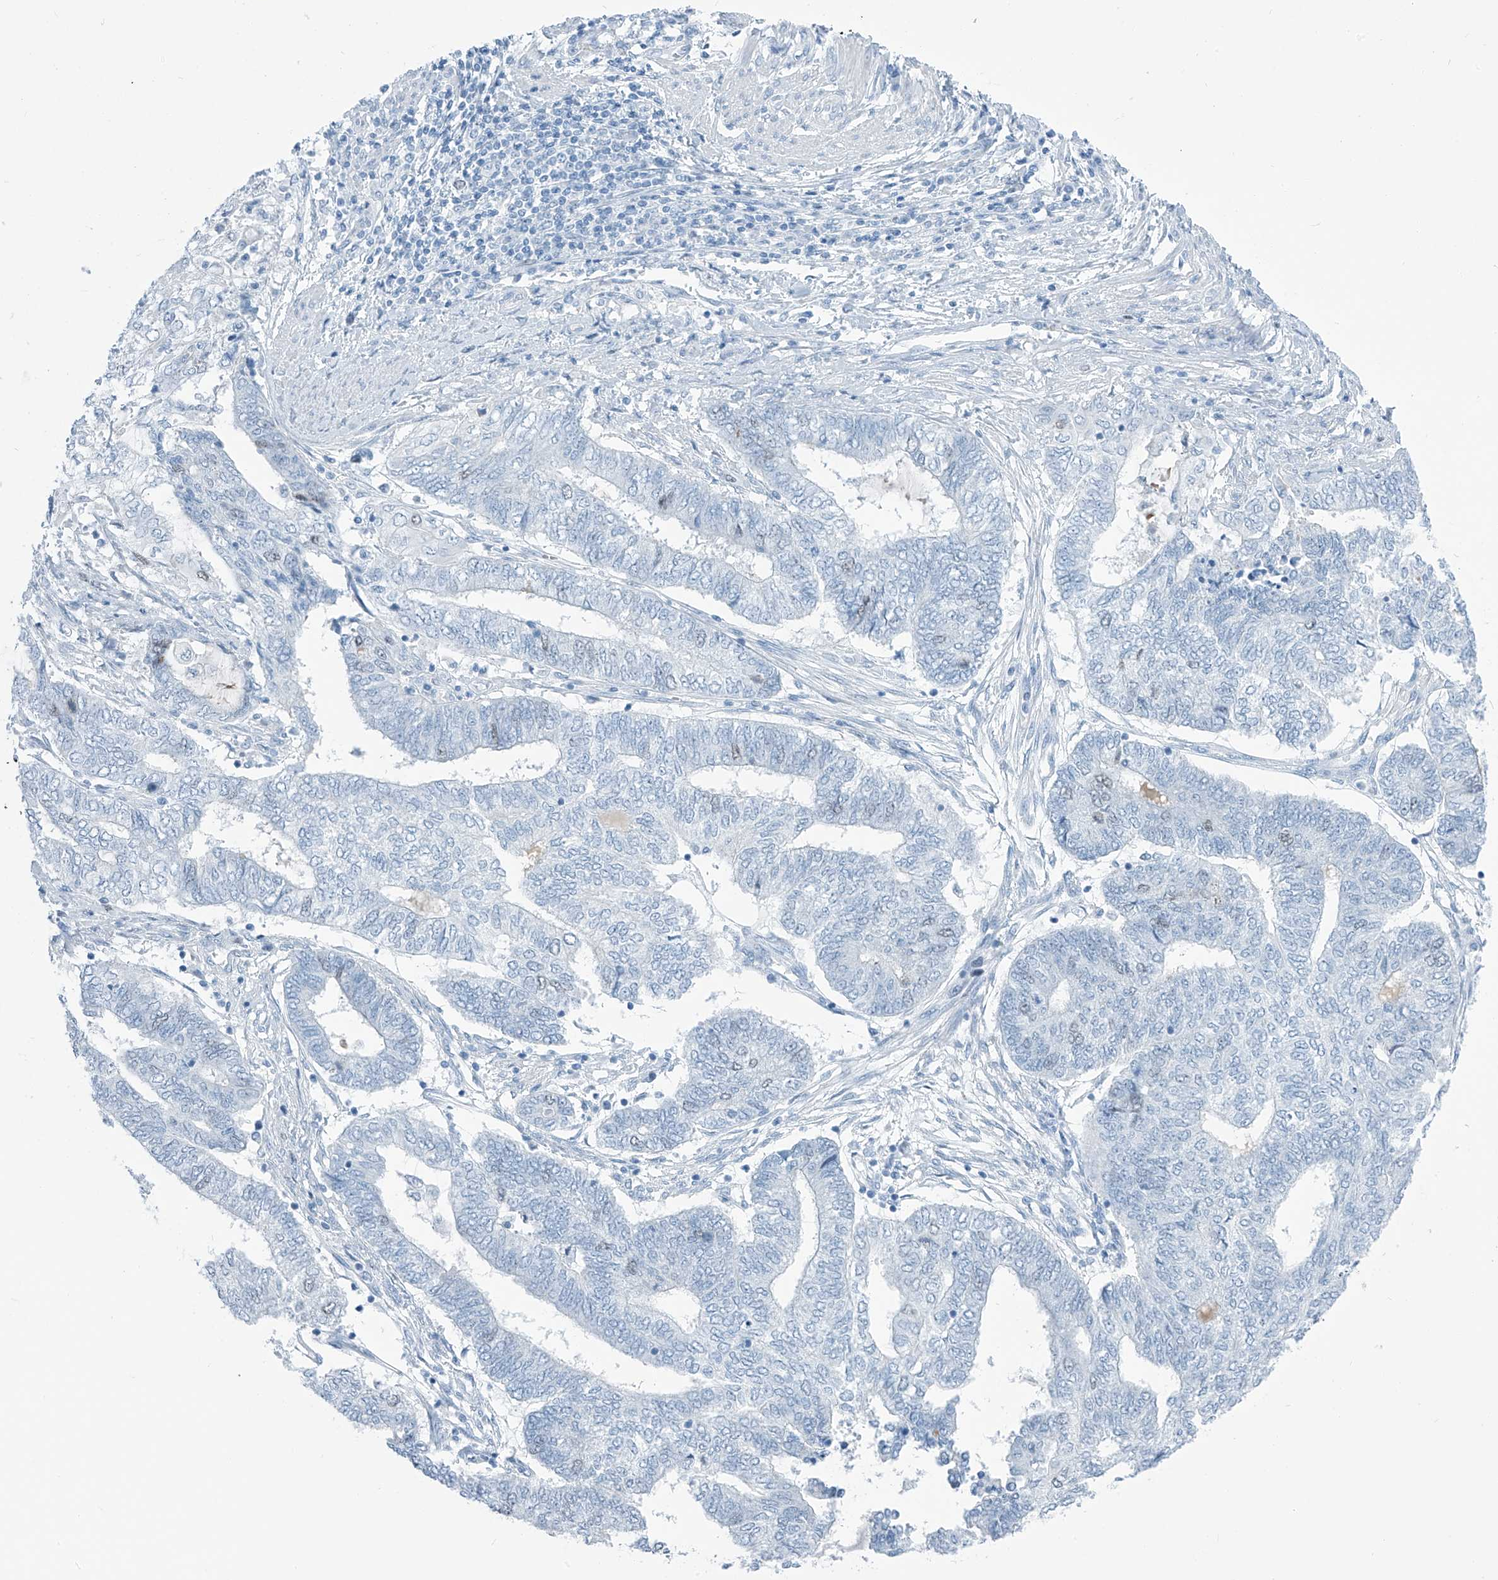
{"staining": {"intensity": "negative", "quantity": "none", "location": "none"}, "tissue": "endometrial cancer", "cell_type": "Tumor cells", "image_type": "cancer", "snomed": [{"axis": "morphology", "description": "Adenocarcinoma, NOS"}, {"axis": "topography", "description": "Uterus"}, {"axis": "topography", "description": "Endometrium"}], "caption": "IHC of human endometrial cancer shows no expression in tumor cells.", "gene": "SGO2", "patient": {"sex": "female", "age": 70}}